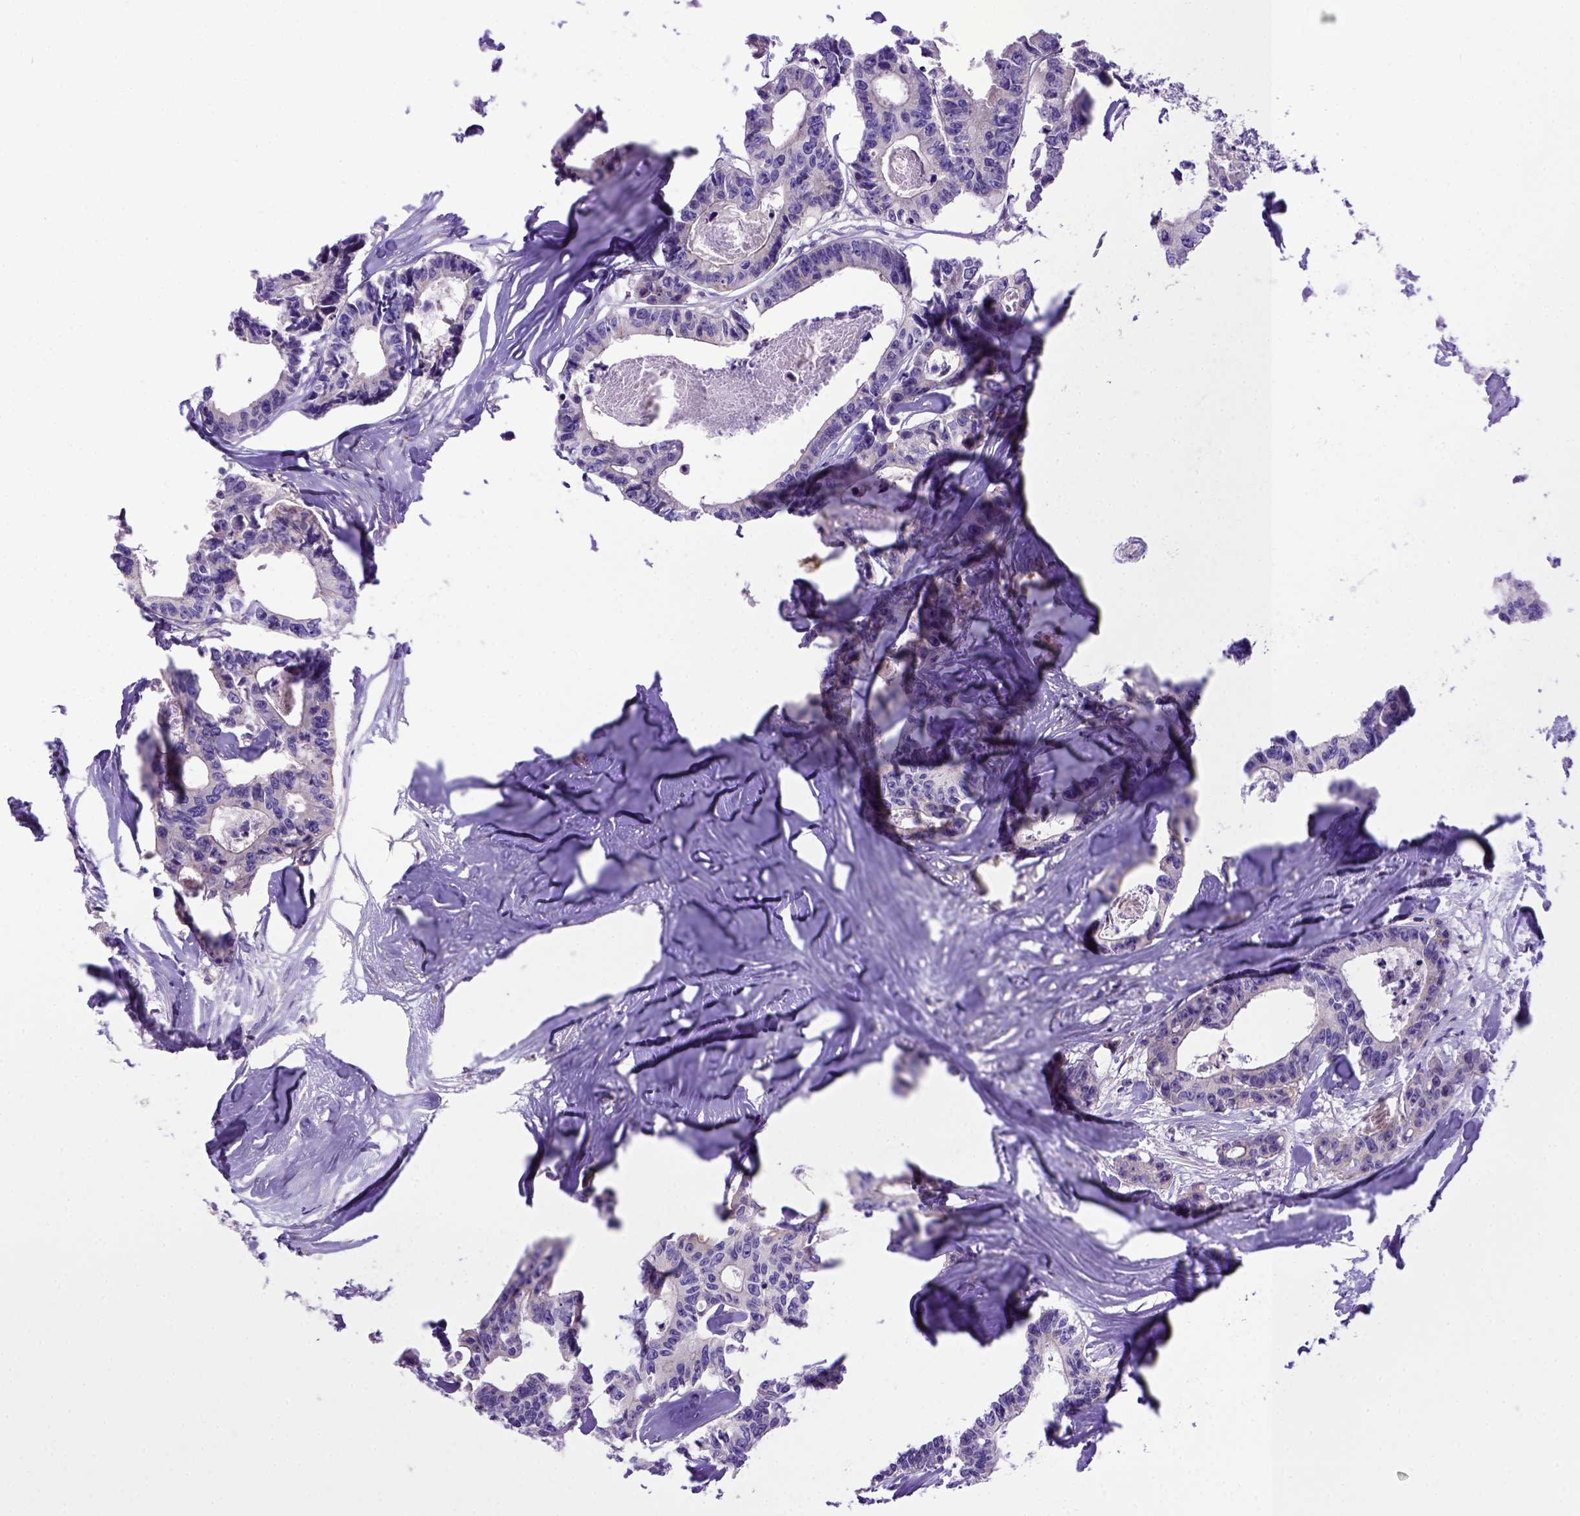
{"staining": {"intensity": "negative", "quantity": "none", "location": "none"}, "tissue": "colorectal cancer", "cell_type": "Tumor cells", "image_type": "cancer", "snomed": [{"axis": "morphology", "description": "Adenocarcinoma, NOS"}, {"axis": "topography", "description": "Rectum"}], "caption": "Immunohistochemistry histopathology image of neoplastic tissue: human colorectal cancer stained with DAB (3,3'-diaminobenzidine) reveals no significant protein positivity in tumor cells.", "gene": "ADAM12", "patient": {"sex": "male", "age": 57}}